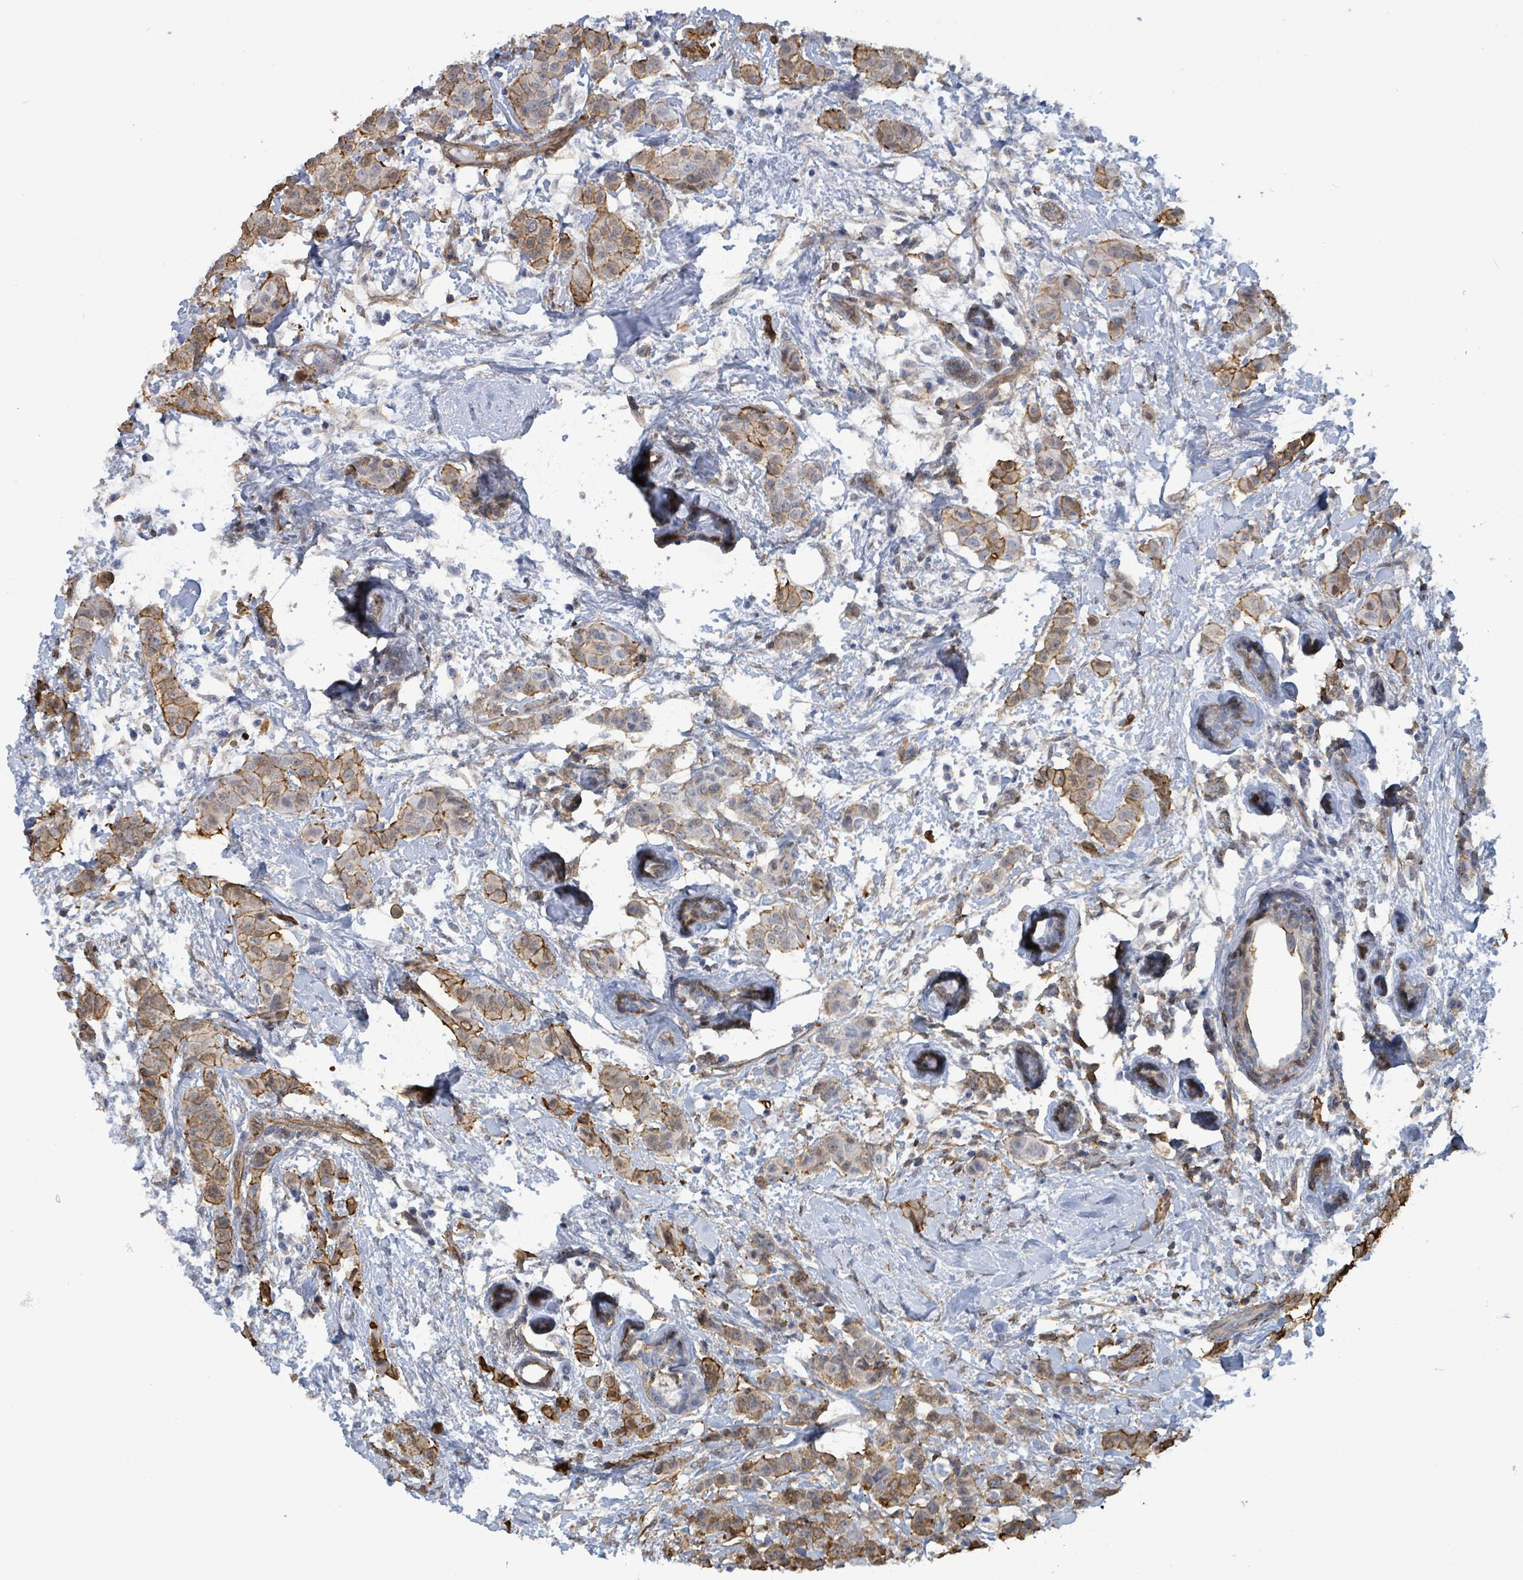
{"staining": {"intensity": "strong", "quantity": "25%-75%", "location": "cytoplasmic/membranous"}, "tissue": "breast cancer", "cell_type": "Tumor cells", "image_type": "cancer", "snomed": [{"axis": "morphology", "description": "Duct carcinoma"}, {"axis": "topography", "description": "Breast"}], "caption": "Immunohistochemical staining of human breast cancer (invasive ductal carcinoma) shows strong cytoplasmic/membranous protein staining in approximately 25%-75% of tumor cells. The protein of interest is stained brown, and the nuclei are stained in blue (DAB (3,3'-diaminobenzidine) IHC with brightfield microscopy, high magnification).", "gene": "PRKRIP1", "patient": {"sex": "female", "age": 40}}